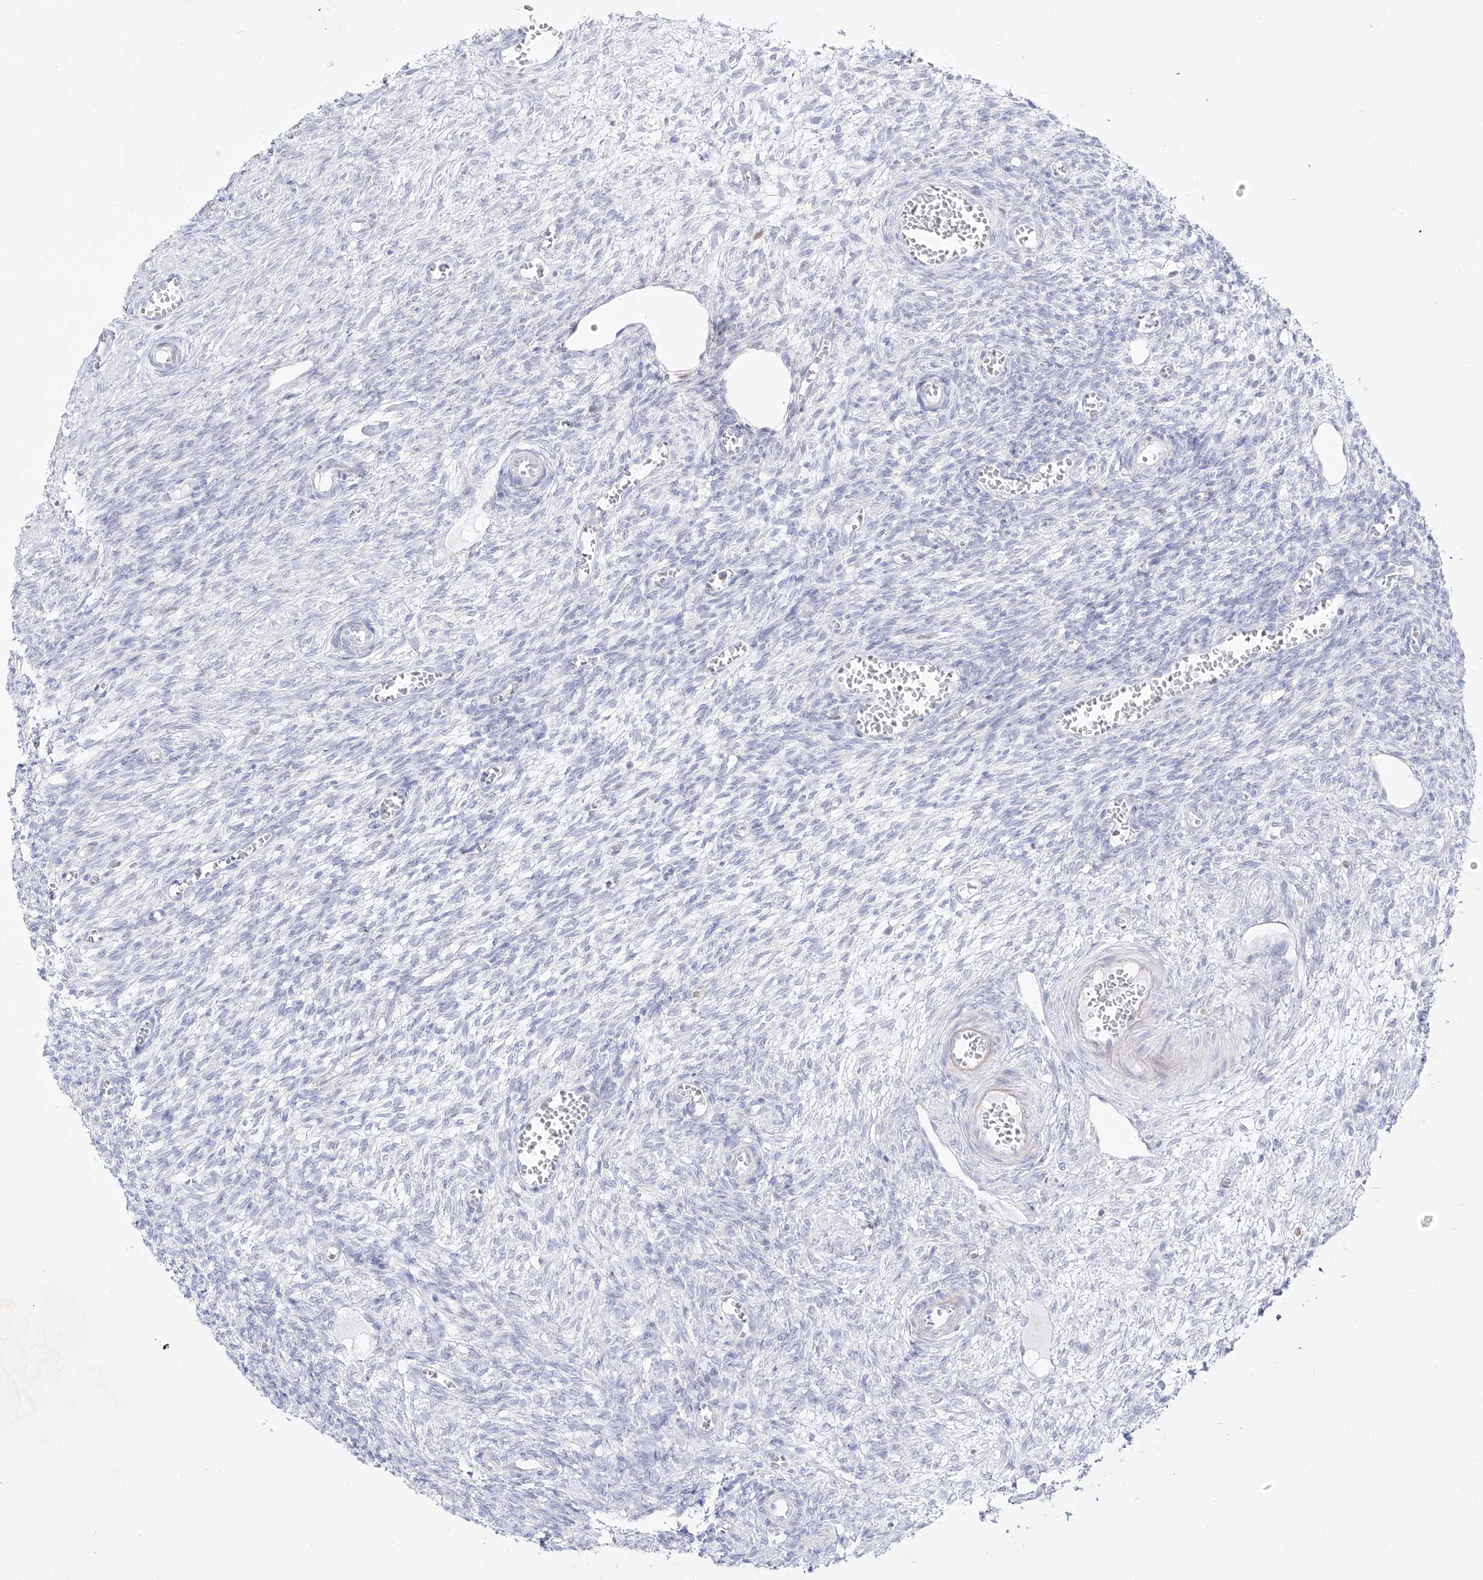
{"staining": {"intensity": "negative", "quantity": "none", "location": "none"}, "tissue": "ovary", "cell_type": "Ovarian stroma cells", "image_type": "normal", "snomed": [{"axis": "morphology", "description": "Normal tissue, NOS"}, {"axis": "topography", "description": "Ovary"}], "caption": "This micrograph is of normal ovary stained with IHC to label a protein in brown with the nuclei are counter-stained blue. There is no staining in ovarian stroma cells.", "gene": "DMKN", "patient": {"sex": "female", "age": 27}}